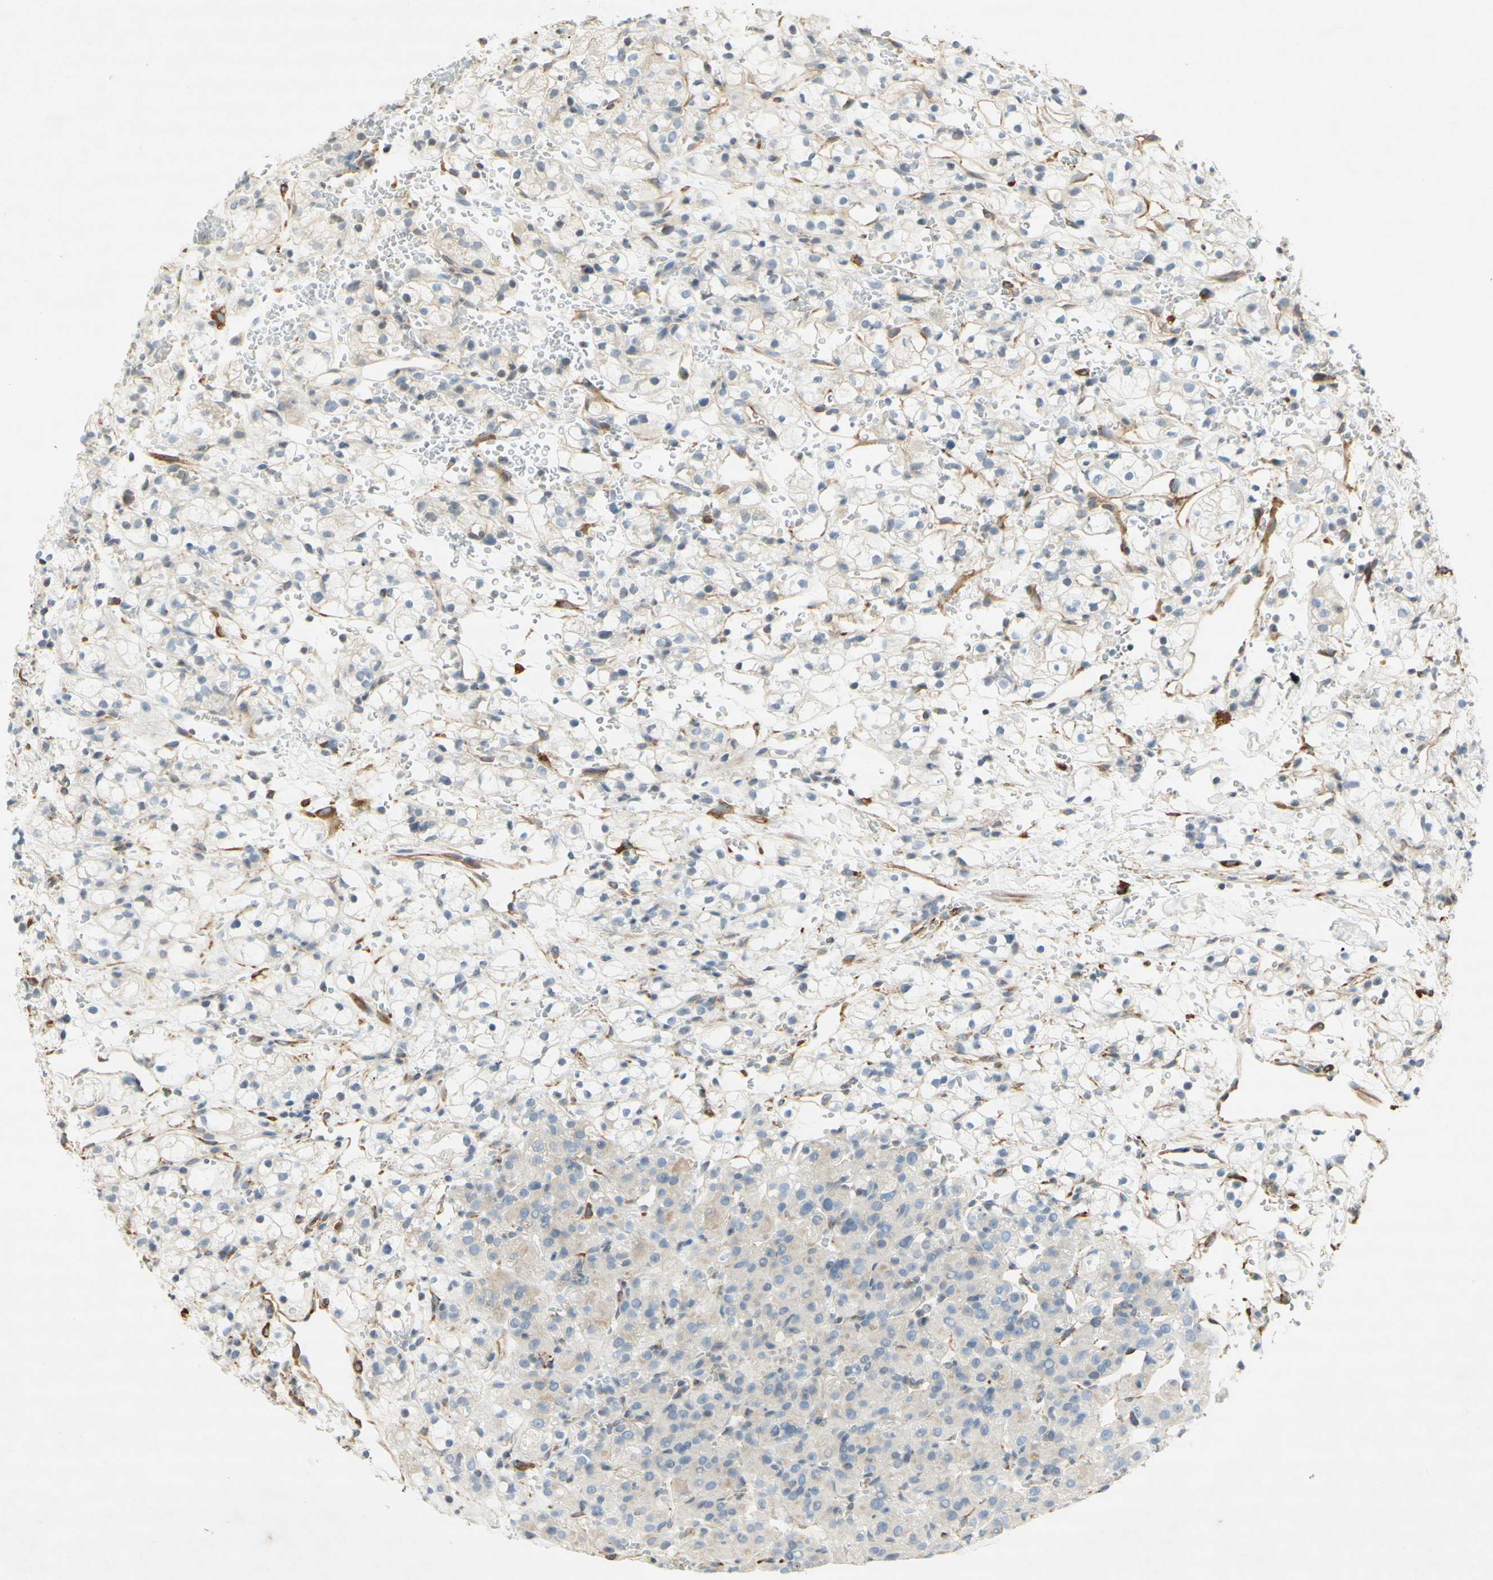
{"staining": {"intensity": "weak", "quantity": "<25%", "location": "cytoplasmic/membranous"}, "tissue": "renal cancer", "cell_type": "Tumor cells", "image_type": "cancer", "snomed": [{"axis": "morphology", "description": "Adenocarcinoma, NOS"}, {"axis": "topography", "description": "Kidney"}], "caption": "Tumor cells show no significant positivity in renal cancer.", "gene": "MAP1B", "patient": {"sex": "male", "age": 61}}